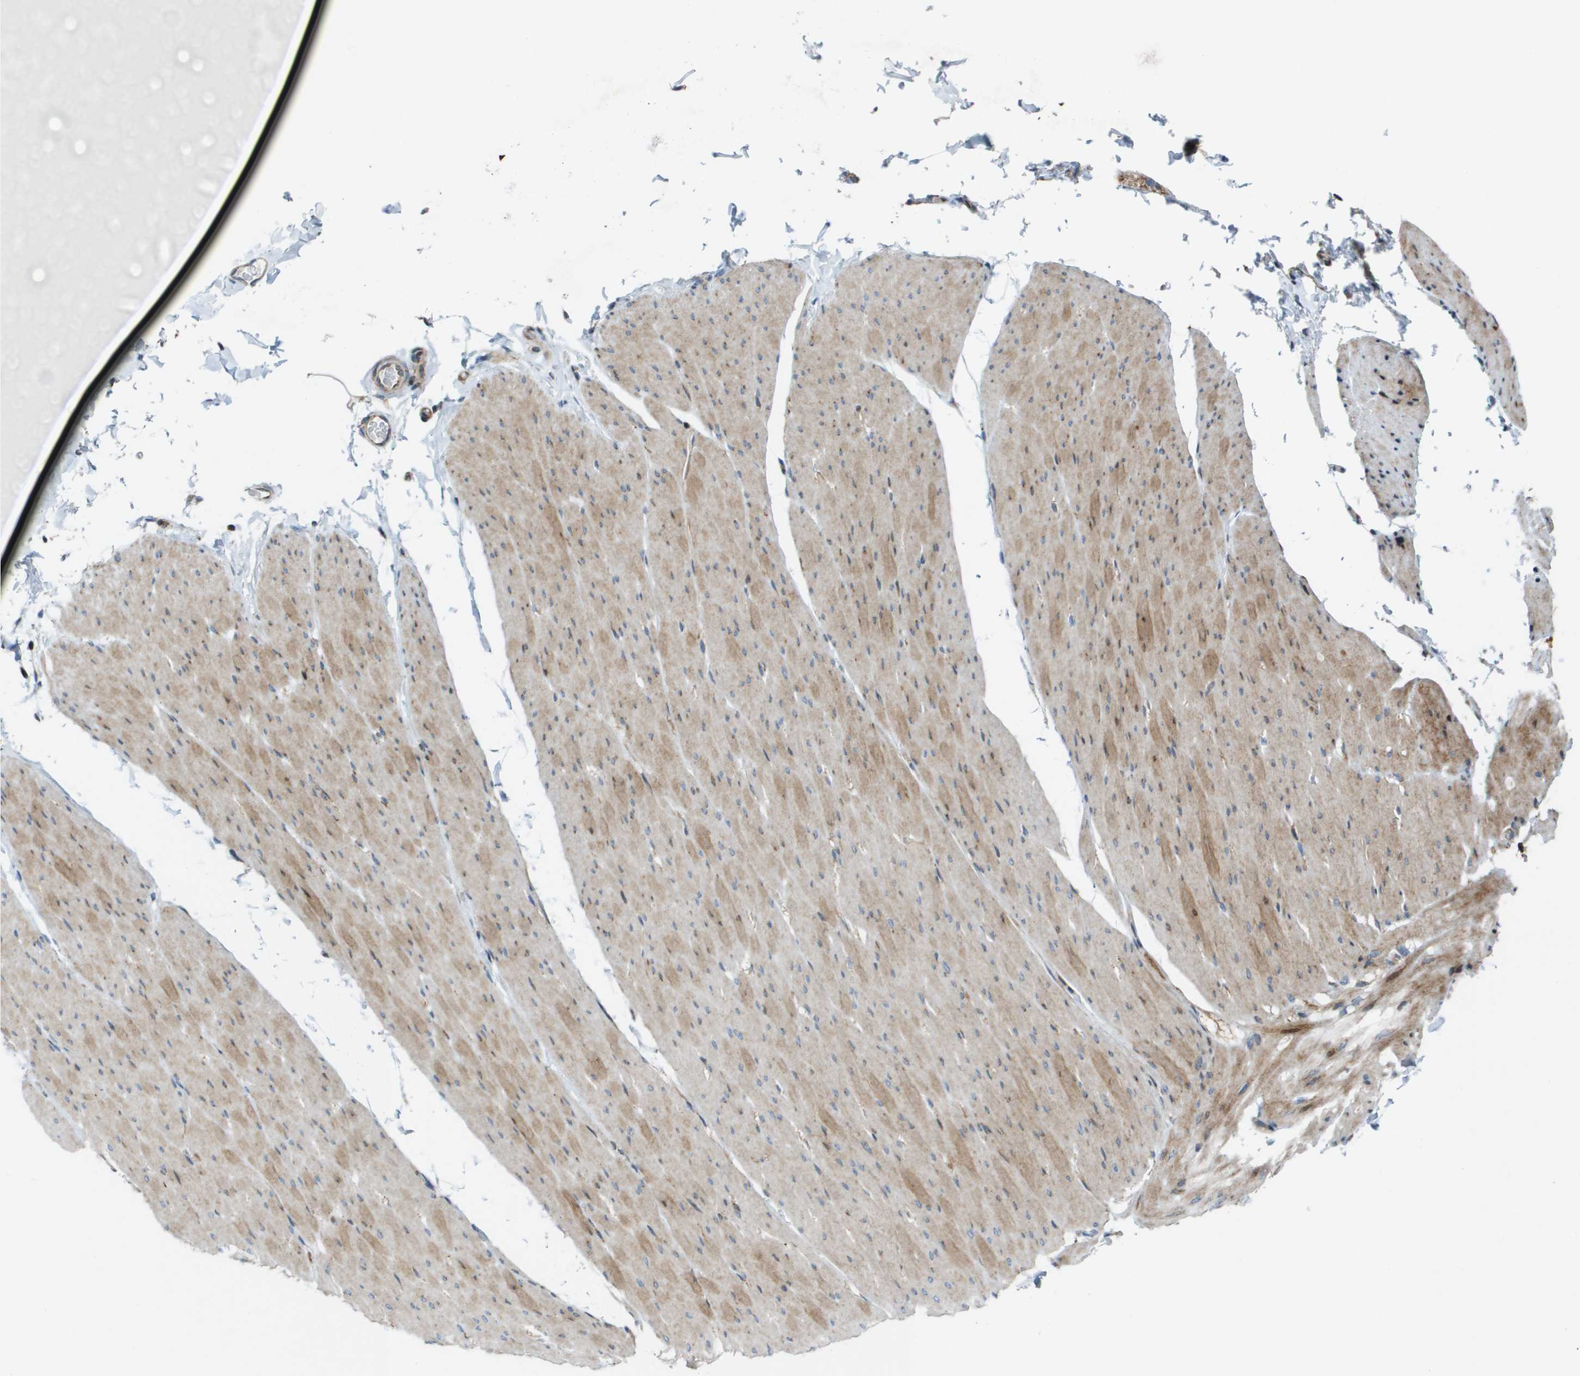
{"staining": {"intensity": "weak", "quantity": "25%-75%", "location": "cytoplasmic/membranous"}, "tissue": "smooth muscle", "cell_type": "Smooth muscle cells", "image_type": "normal", "snomed": [{"axis": "morphology", "description": "Normal tissue, NOS"}, {"axis": "topography", "description": "Smooth muscle"}, {"axis": "topography", "description": "Colon"}], "caption": "Protein expression analysis of unremarkable human smooth muscle reveals weak cytoplasmic/membranous positivity in approximately 25%-75% of smooth muscle cells. Immunohistochemistry stains the protein of interest in brown and the nuclei are stained blue.", "gene": "MGAT3", "patient": {"sex": "male", "age": 67}}